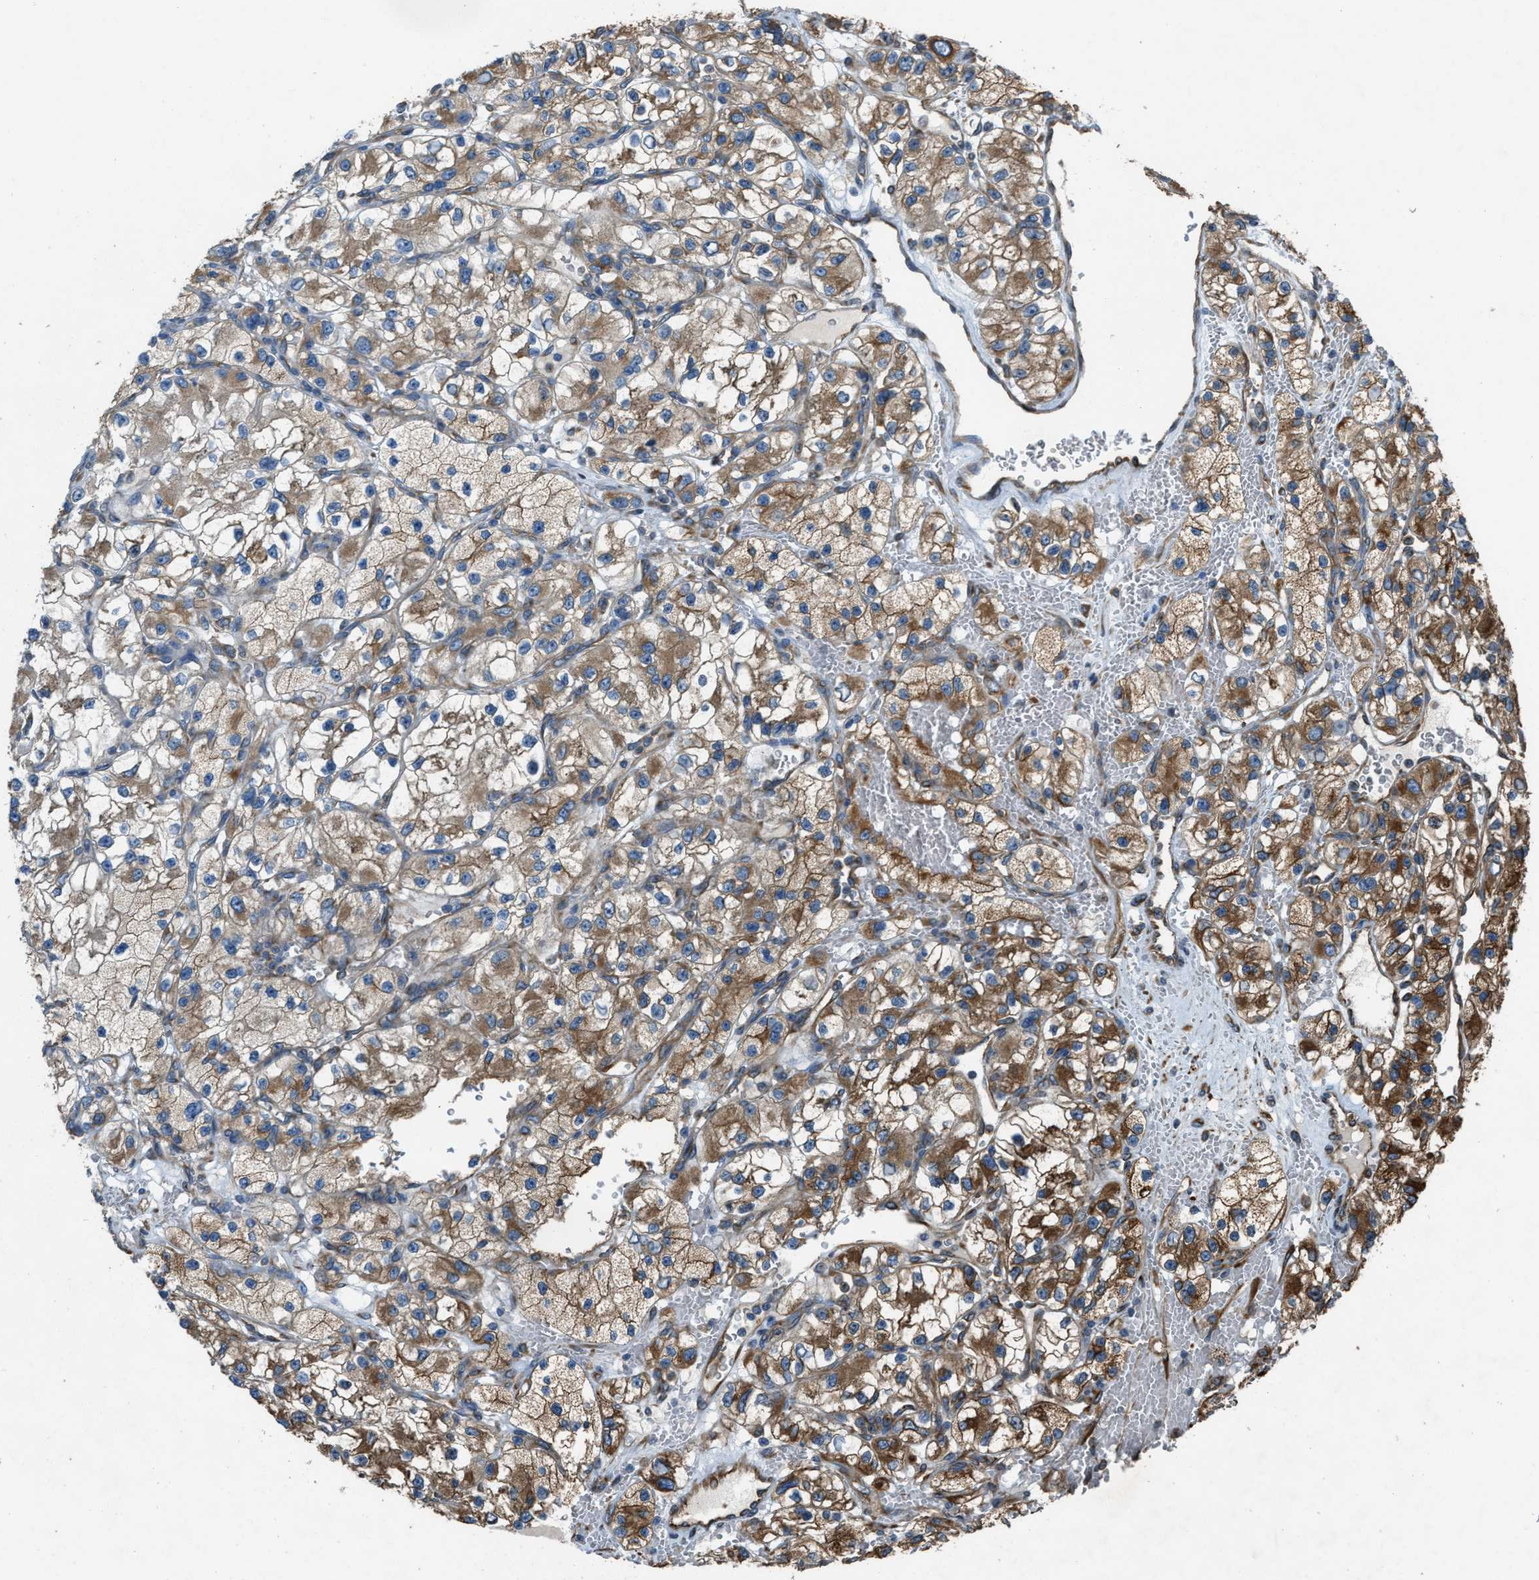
{"staining": {"intensity": "moderate", "quantity": ">75%", "location": "cytoplasmic/membranous"}, "tissue": "renal cancer", "cell_type": "Tumor cells", "image_type": "cancer", "snomed": [{"axis": "morphology", "description": "Adenocarcinoma, NOS"}, {"axis": "topography", "description": "Kidney"}], "caption": "The micrograph displays immunohistochemical staining of adenocarcinoma (renal). There is moderate cytoplasmic/membranous staining is appreciated in approximately >75% of tumor cells.", "gene": "TRPC1", "patient": {"sex": "female", "age": 57}}